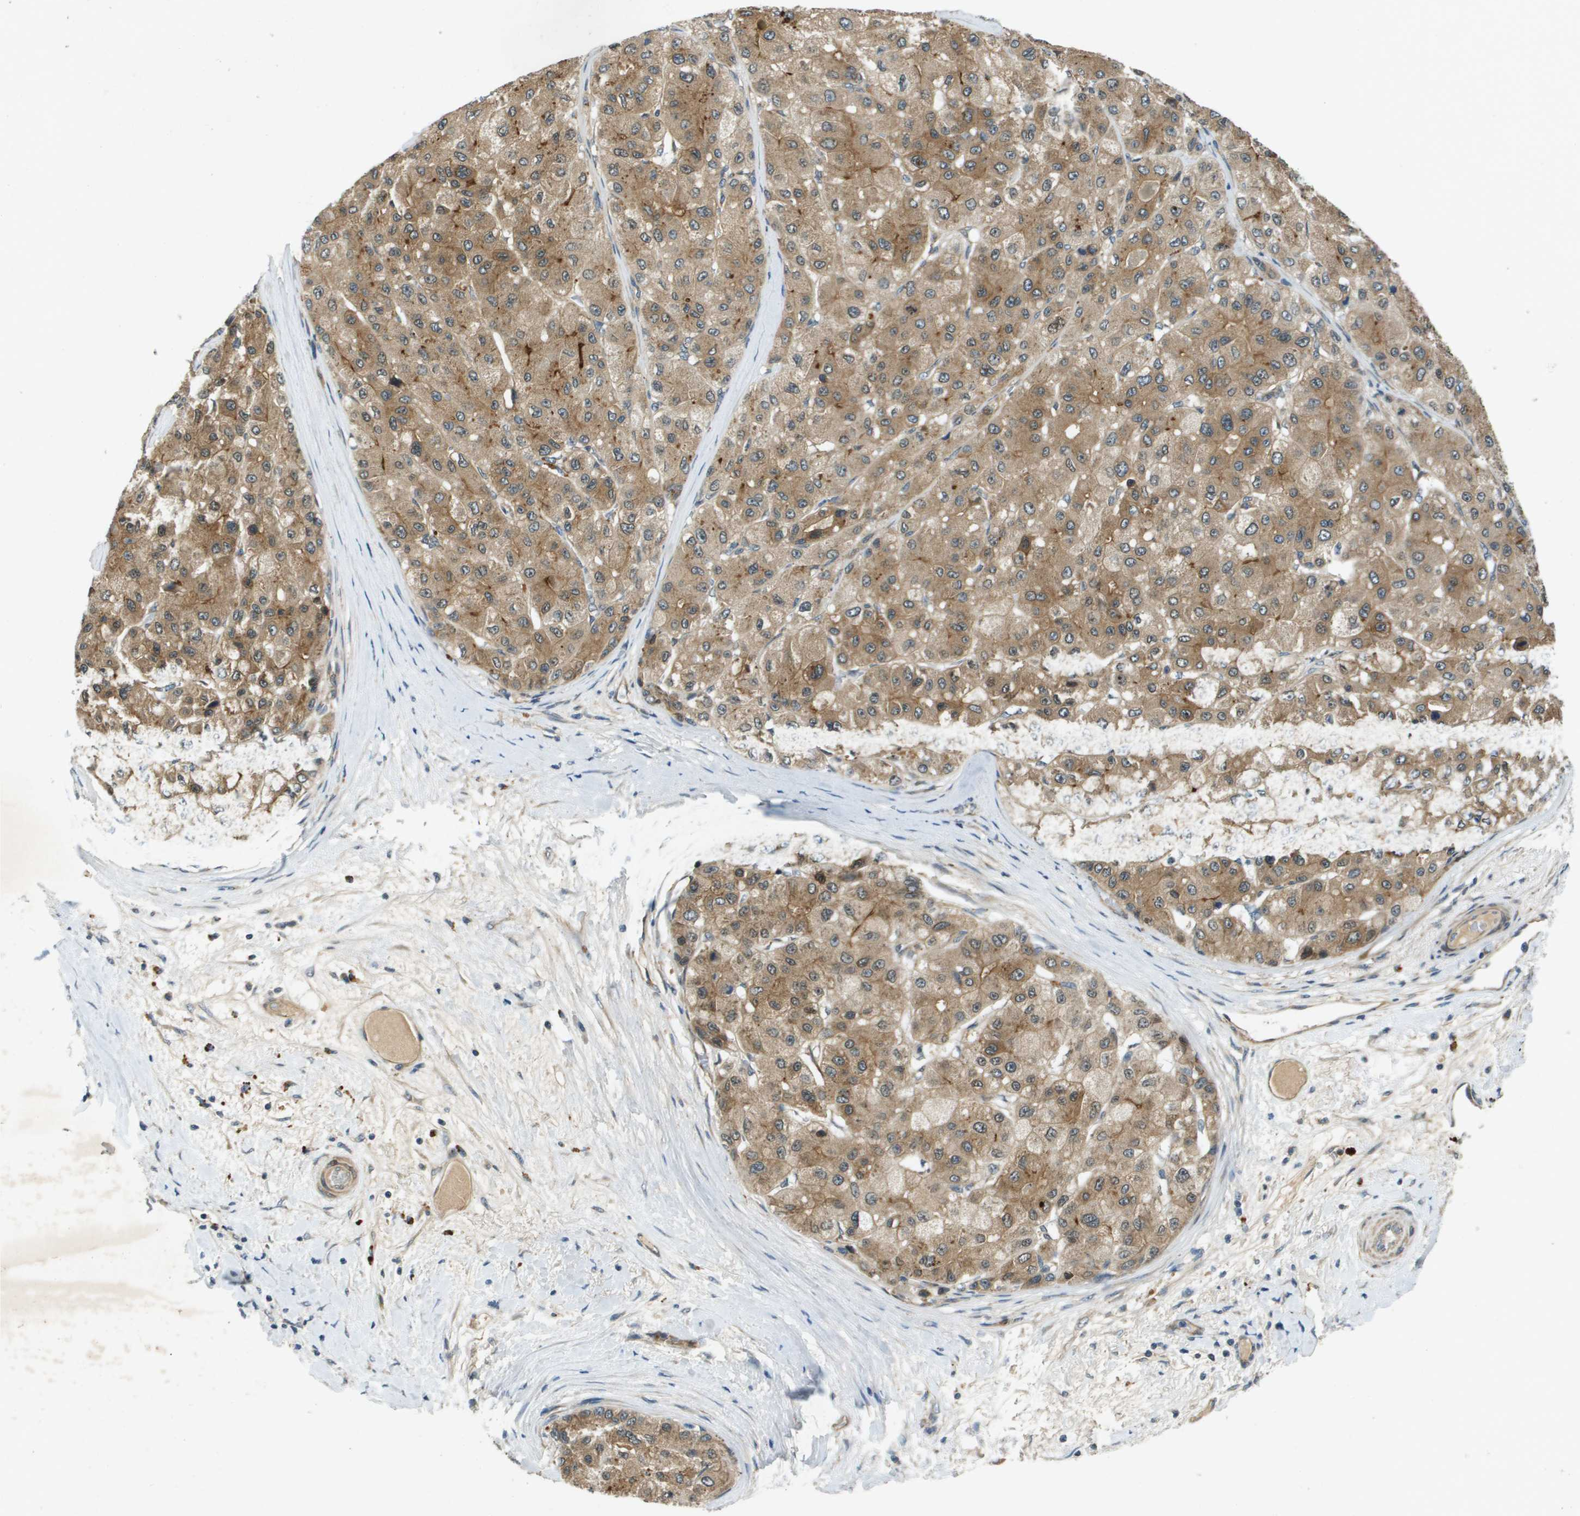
{"staining": {"intensity": "moderate", "quantity": ">75%", "location": "cytoplasmic/membranous"}, "tissue": "liver cancer", "cell_type": "Tumor cells", "image_type": "cancer", "snomed": [{"axis": "morphology", "description": "Carcinoma, Hepatocellular, NOS"}, {"axis": "topography", "description": "Liver"}], "caption": "The histopathology image displays a brown stain indicating the presence of a protein in the cytoplasmic/membranous of tumor cells in liver cancer (hepatocellular carcinoma).", "gene": "PGAP3", "patient": {"sex": "male", "age": 80}}